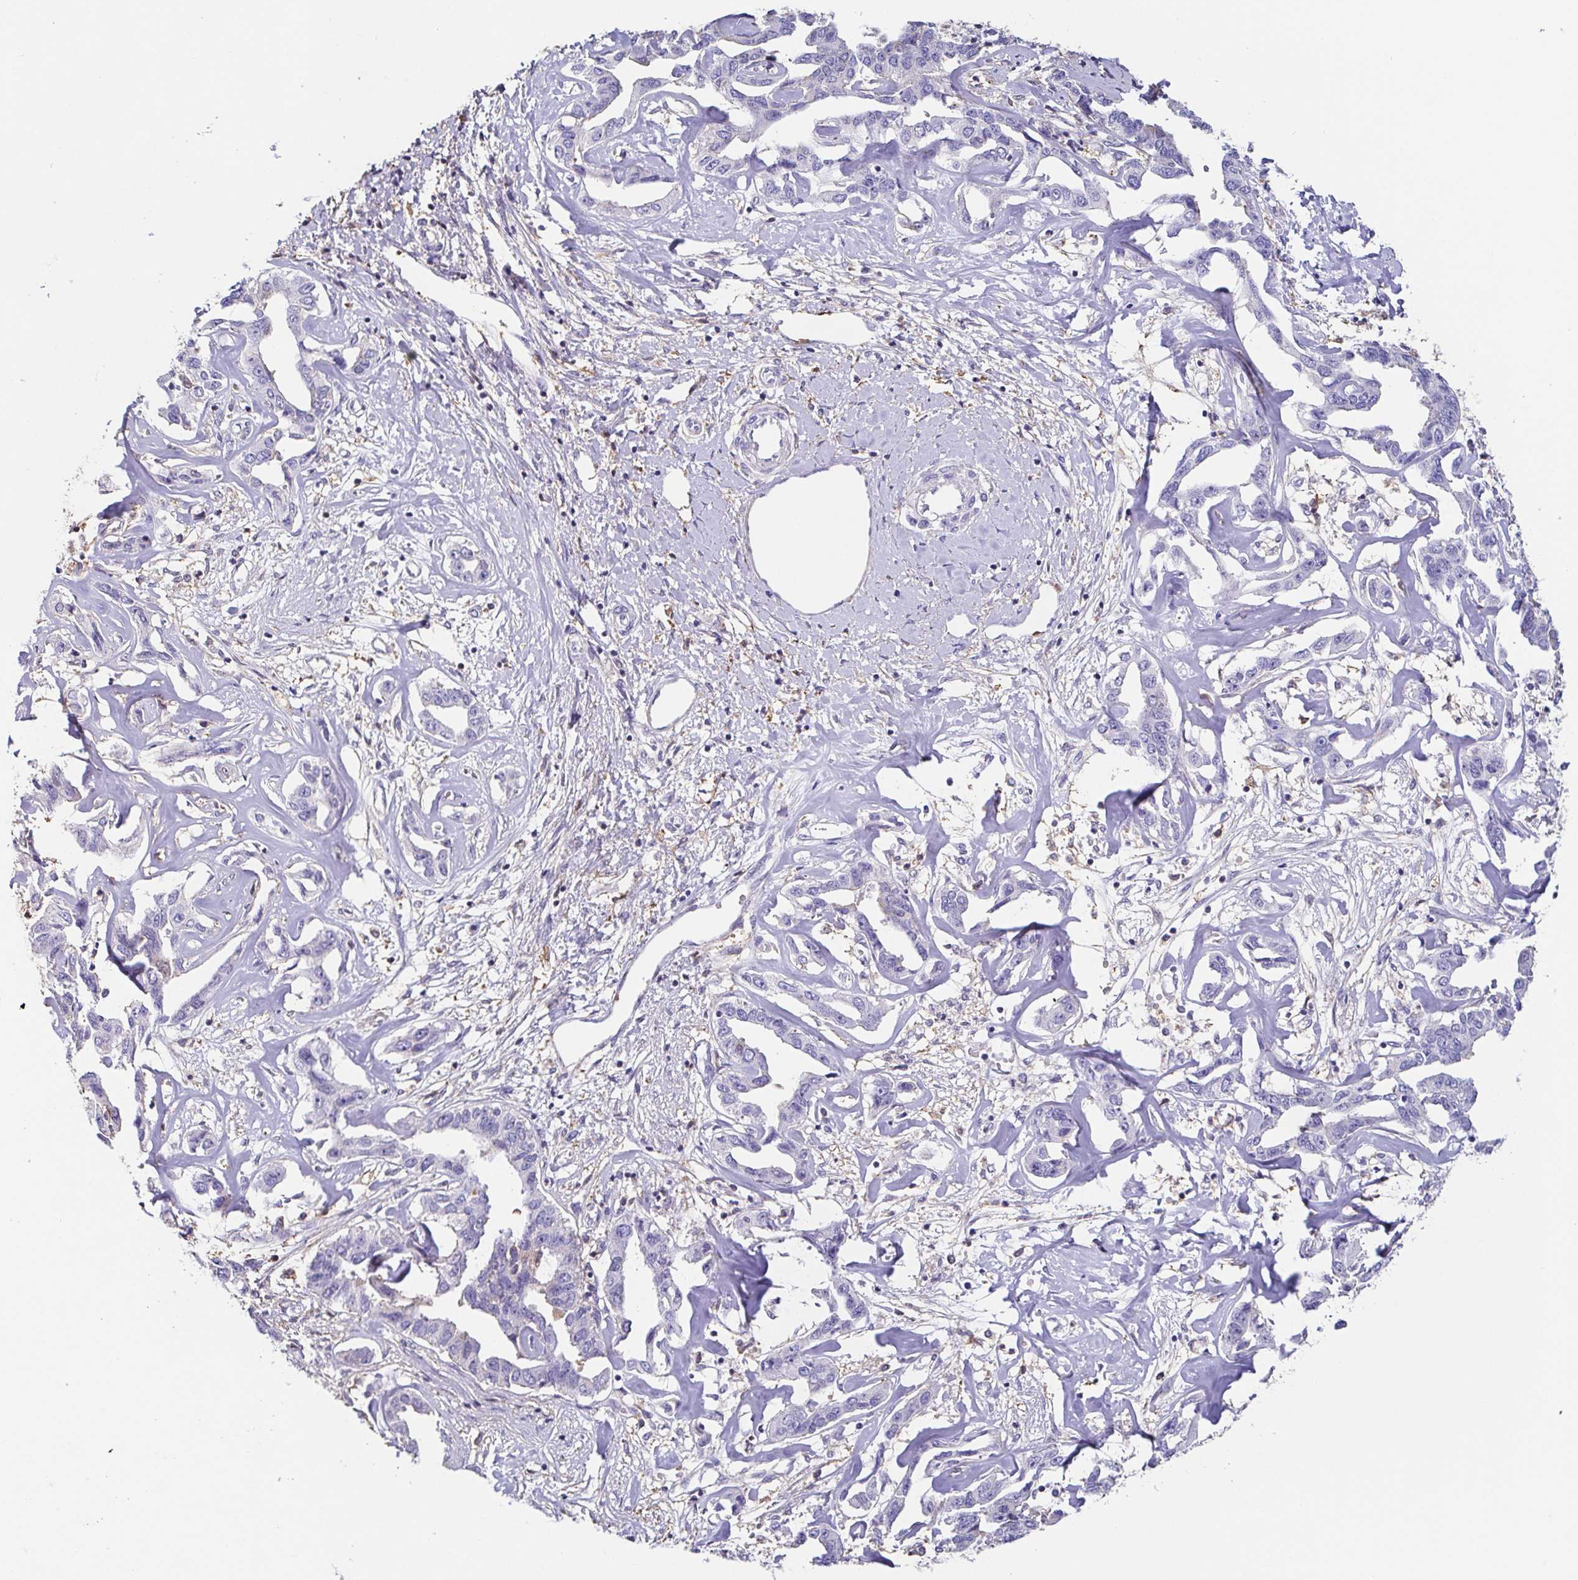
{"staining": {"intensity": "negative", "quantity": "none", "location": "none"}, "tissue": "liver cancer", "cell_type": "Tumor cells", "image_type": "cancer", "snomed": [{"axis": "morphology", "description": "Cholangiocarcinoma"}, {"axis": "topography", "description": "Liver"}], "caption": "Immunohistochemical staining of cholangiocarcinoma (liver) reveals no significant positivity in tumor cells.", "gene": "ANXA10", "patient": {"sex": "male", "age": 59}}